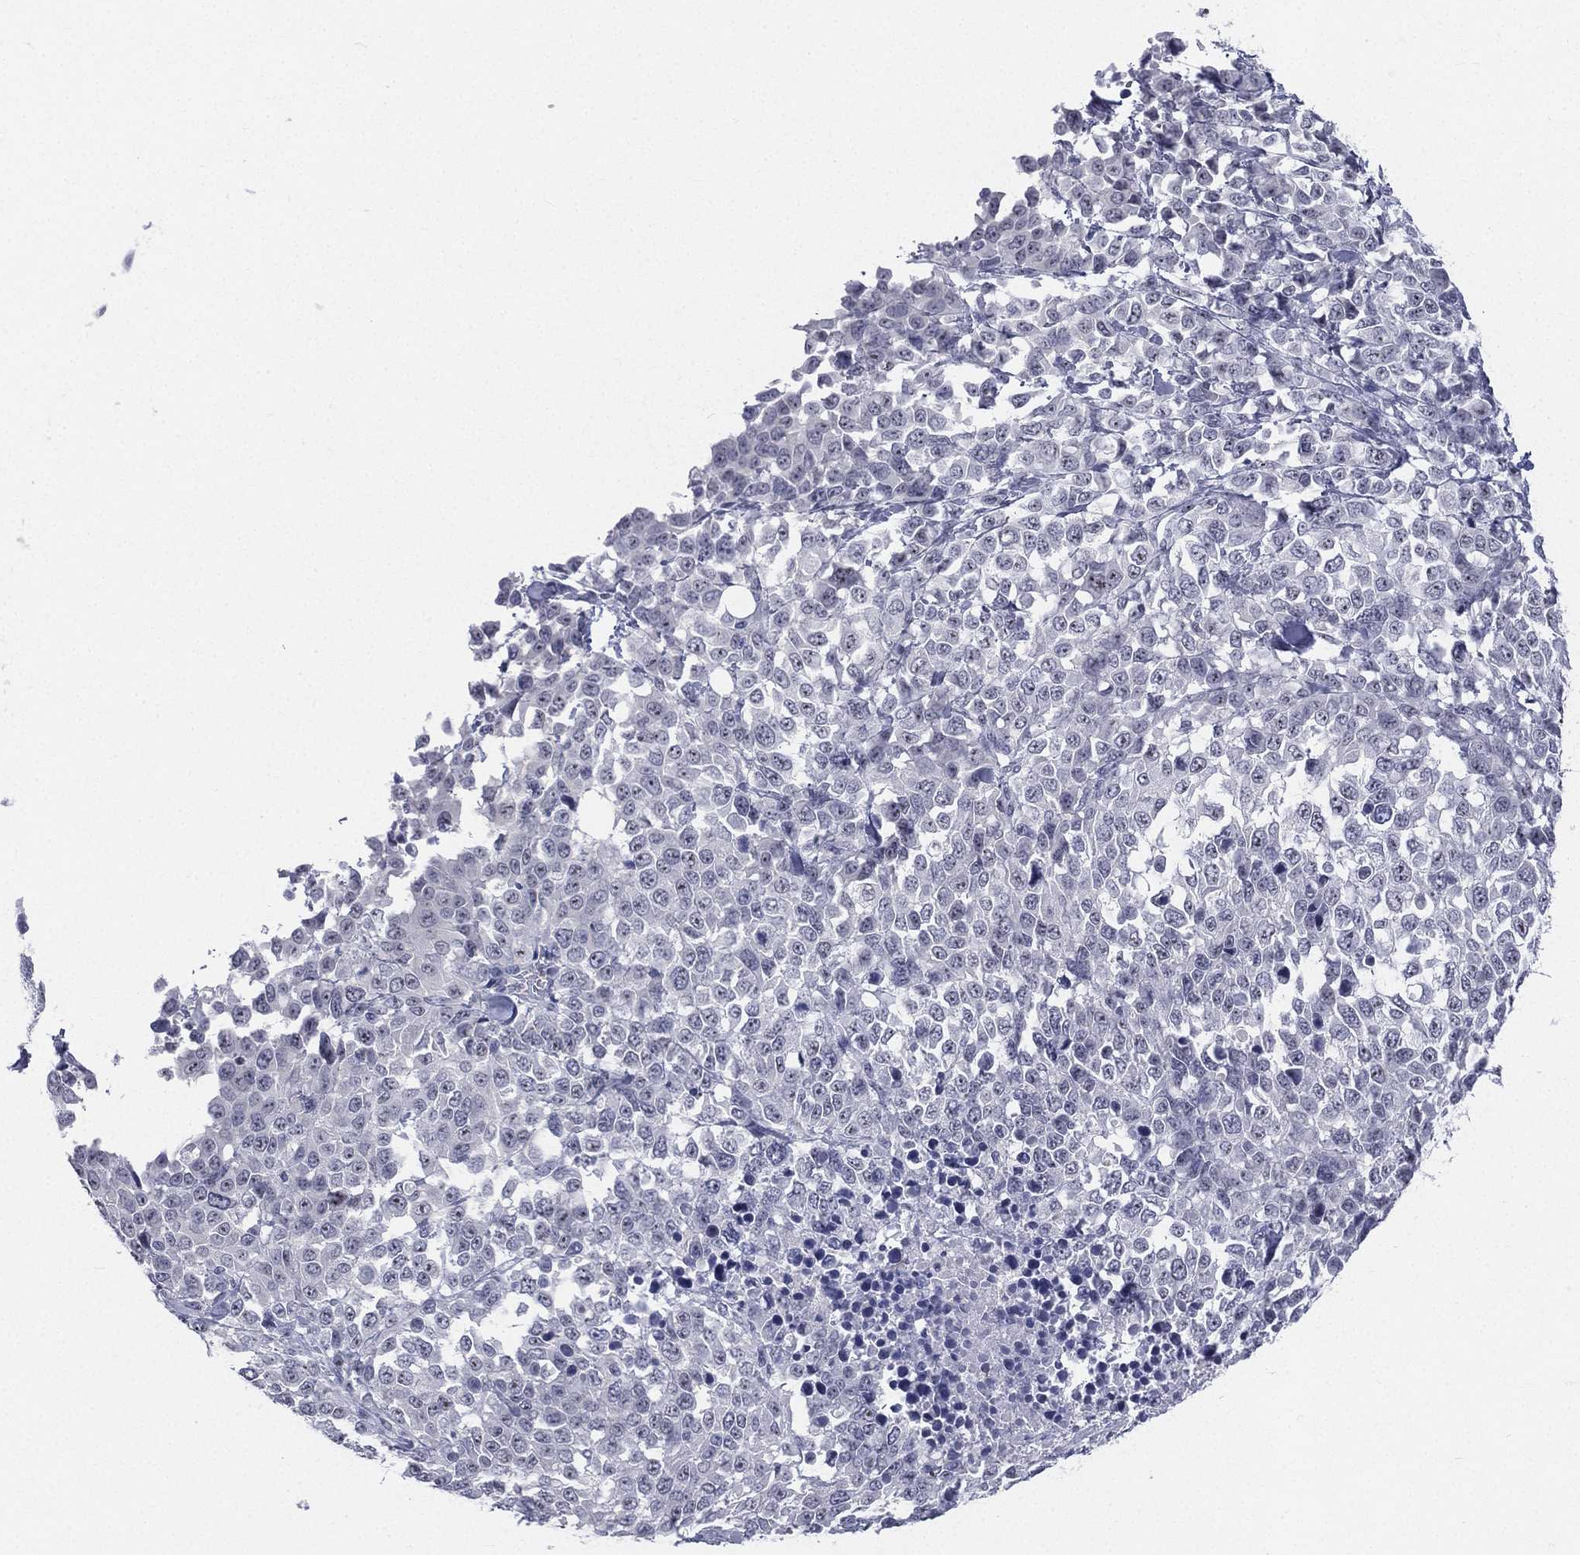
{"staining": {"intensity": "negative", "quantity": "none", "location": "none"}, "tissue": "melanoma", "cell_type": "Tumor cells", "image_type": "cancer", "snomed": [{"axis": "morphology", "description": "Malignant melanoma, Metastatic site"}, {"axis": "topography", "description": "Skin"}], "caption": "Tumor cells are negative for protein expression in human malignant melanoma (metastatic site).", "gene": "CD22", "patient": {"sex": "male", "age": 84}}